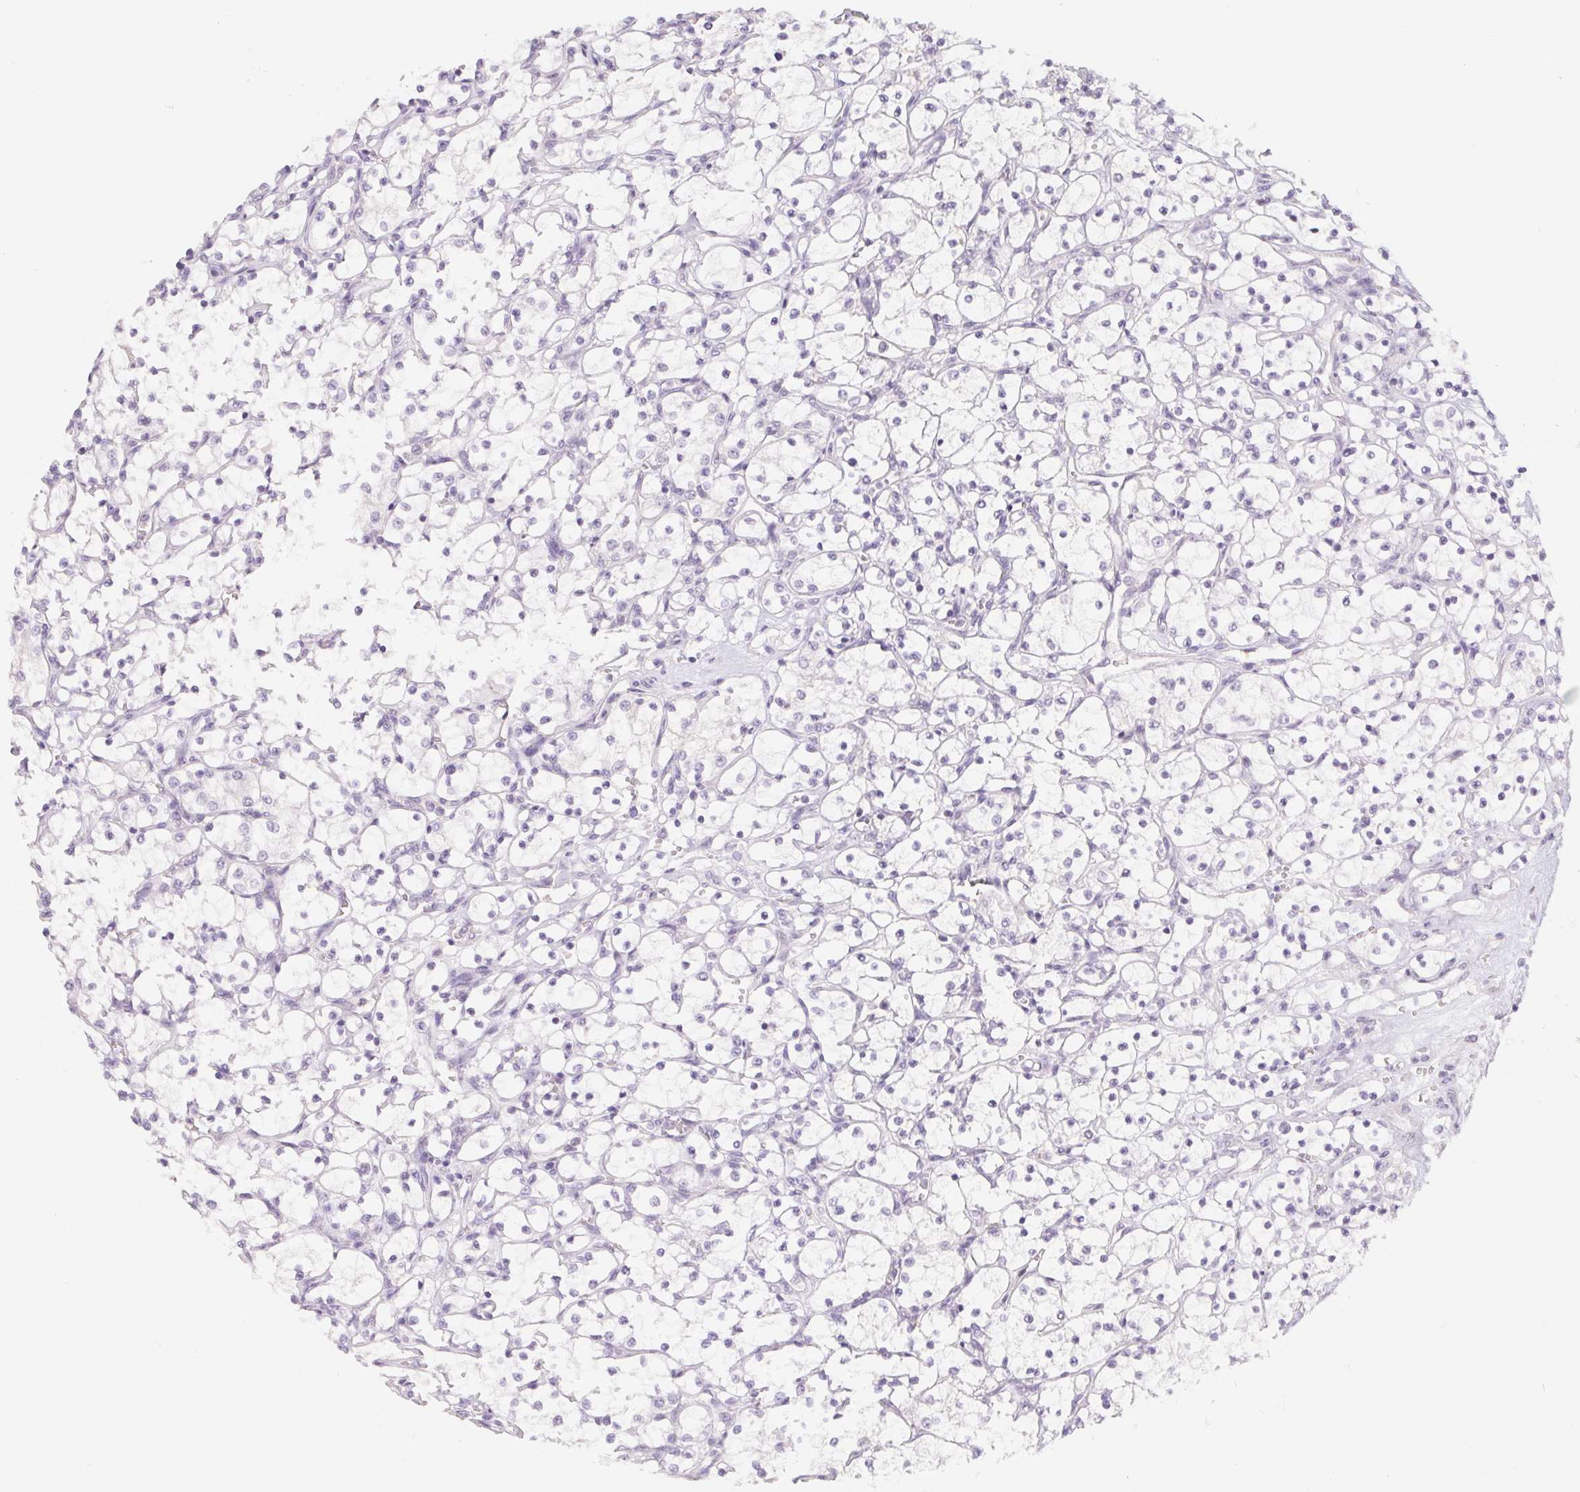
{"staining": {"intensity": "negative", "quantity": "none", "location": "none"}, "tissue": "renal cancer", "cell_type": "Tumor cells", "image_type": "cancer", "snomed": [{"axis": "morphology", "description": "Adenocarcinoma, NOS"}, {"axis": "topography", "description": "Kidney"}], "caption": "Immunohistochemical staining of human renal adenocarcinoma shows no significant expression in tumor cells. (Immunohistochemistry, brightfield microscopy, high magnification).", "gene": "PNMA8B", "patient": {"sex": "female", "age": 69}}